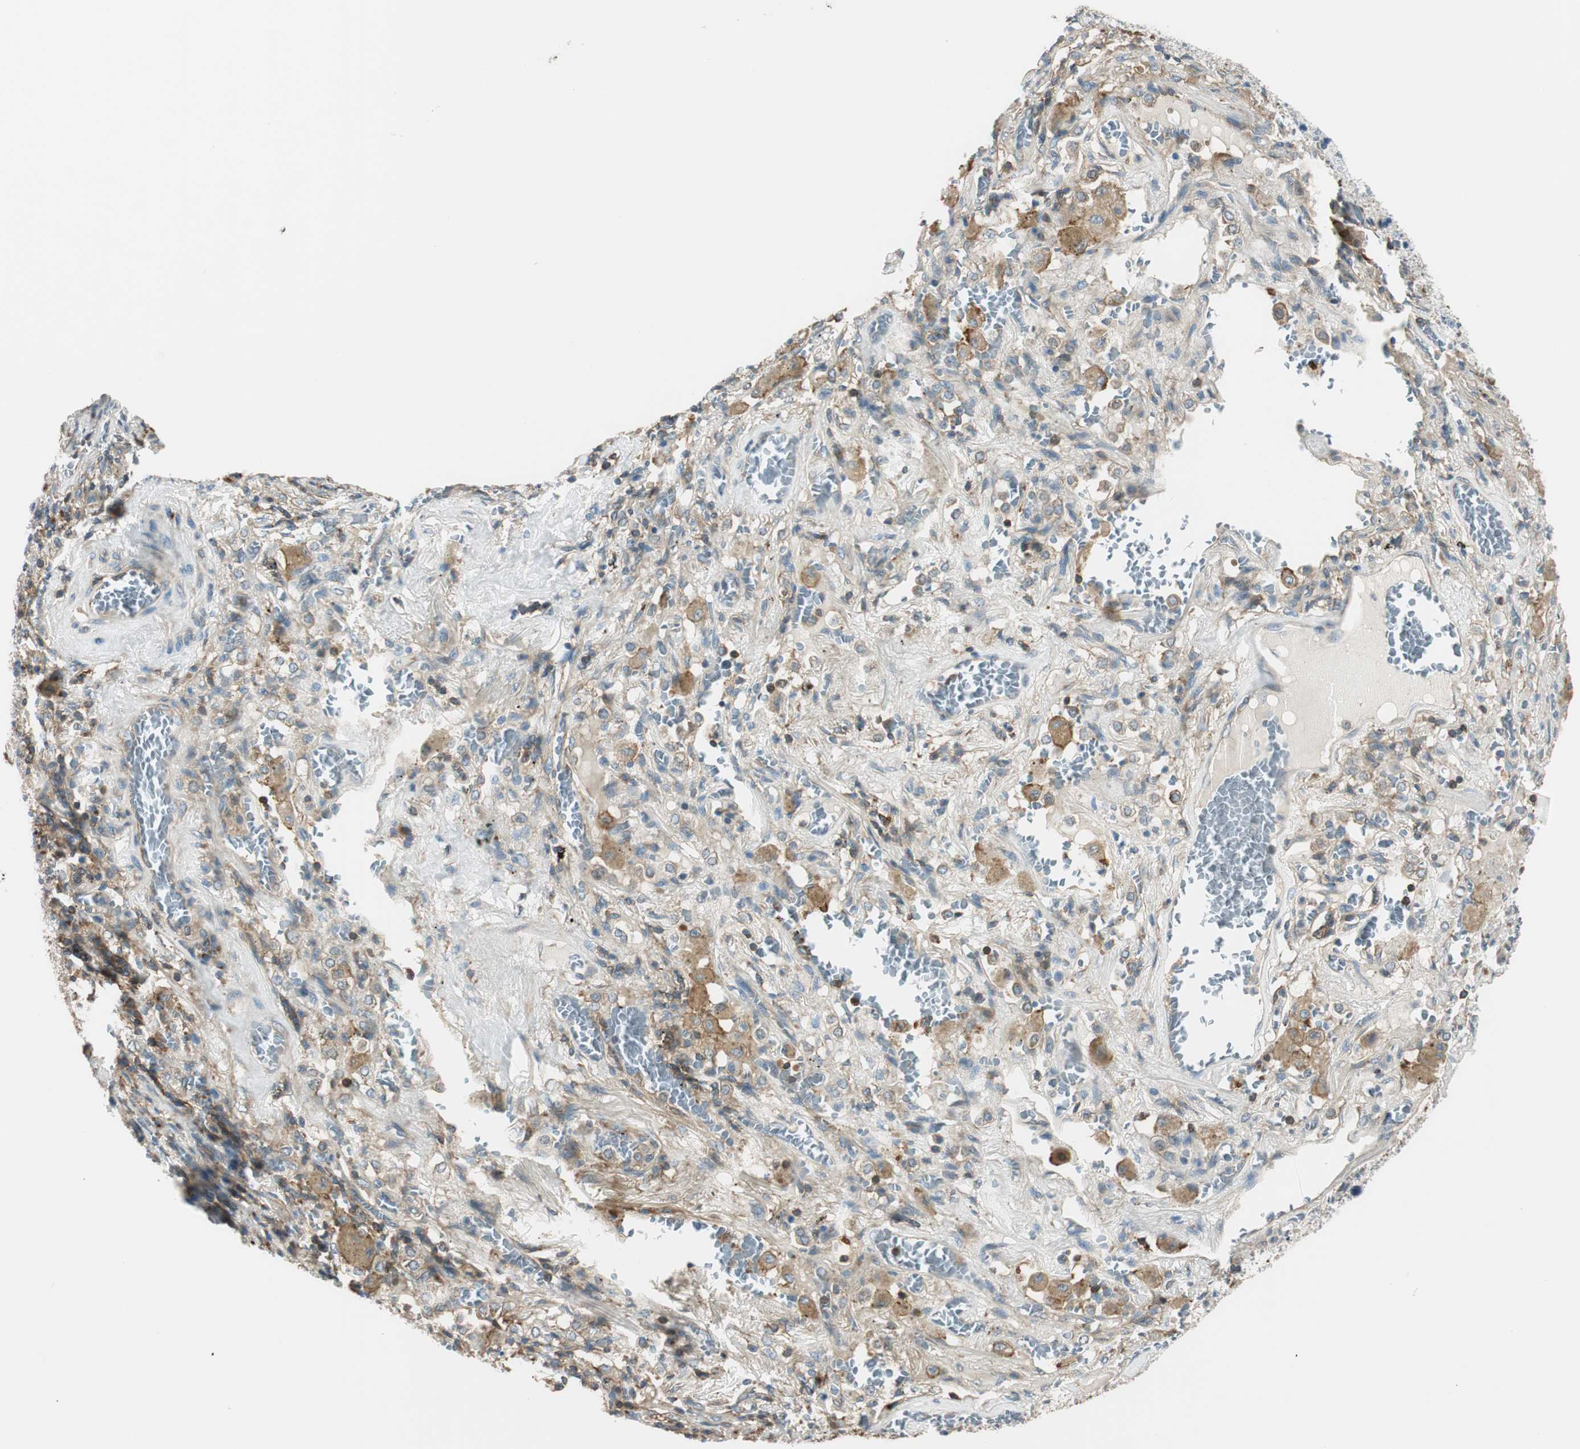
{"staining": {"intensity": "weak", "quantity": ">75%", "location": "cytoplasmic/membranous"}, "tissue": "lung cancer", "cell_type": "Tumor cells", "image_type": "cancer", "snomed": [{"axis": "morphology", "description": "Squamous cell carcinoma, NOS"}, {"axis": "topography", "description": "Lung"}], "caption": "There is low levels of weak cytoplasmic/membranous staining in tumor cells of lung squamous cell carcinoma, as demonstrated by immunohistochemical staining (brown color).", "gene": "PI4K2B", "patient": {"sex": "male", "age": 57}}